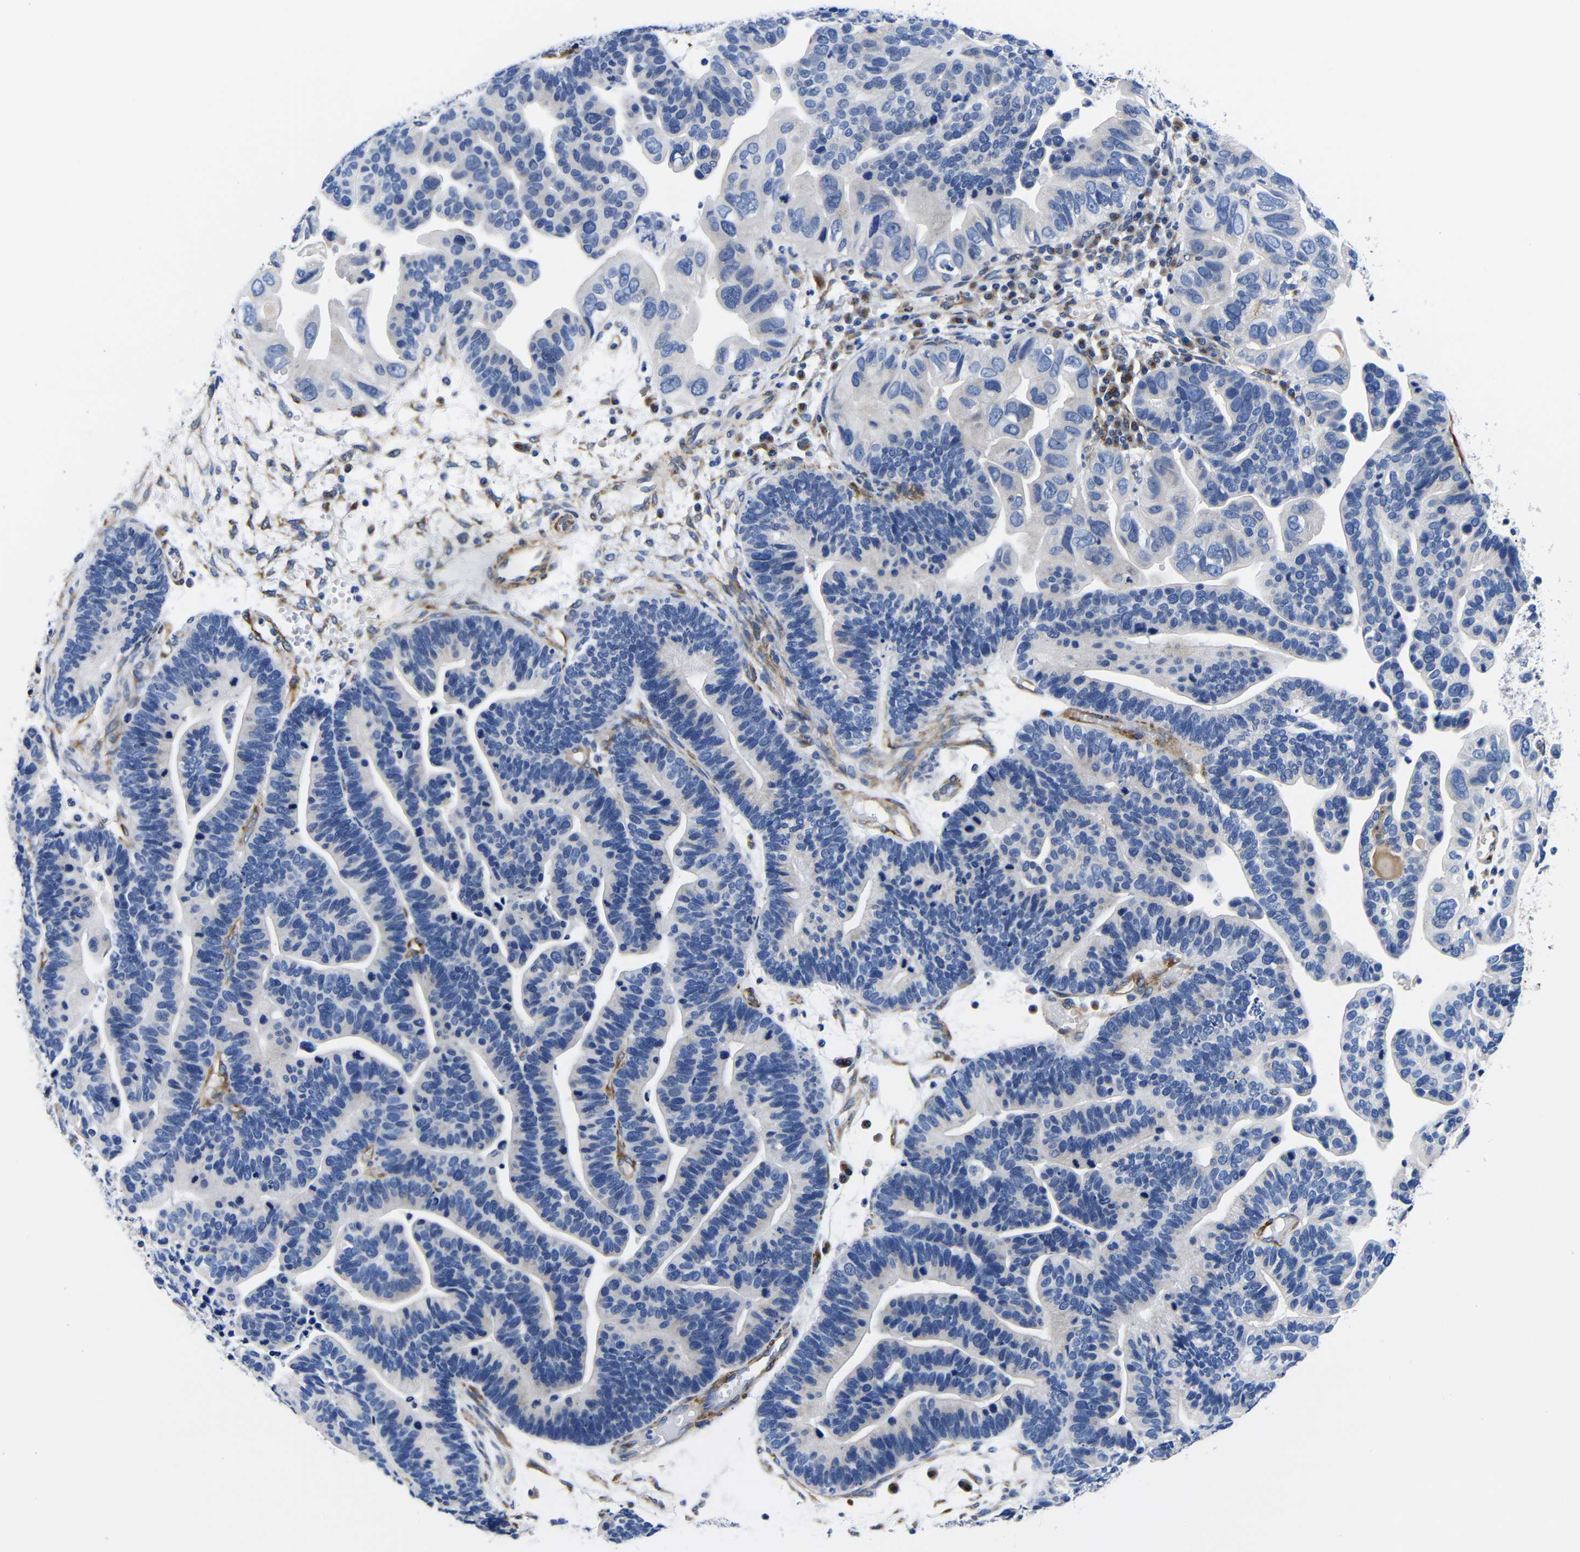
{"staining": {"intensity": "negative", "quantity": "none", "location": "none"}, "tissue": "ovarian cancer", "cell_type": "Tumor cells", "image_type": "cancer", "snomed": [{"axis": "morphology", "description": "Cystadenocarcinoma, serous, NOS"}, {"axis": "topography", "description": "Ovary"}], "caption": "DAB (3,3'-diaminobenzidine) immunohistochemical staining of human serous cystadenocarcinoma (ovarian) demonstrates no significant positivity in tumor cells.", "gene": "LRIG1", "patient": {"sex": "female", "age": 56}}